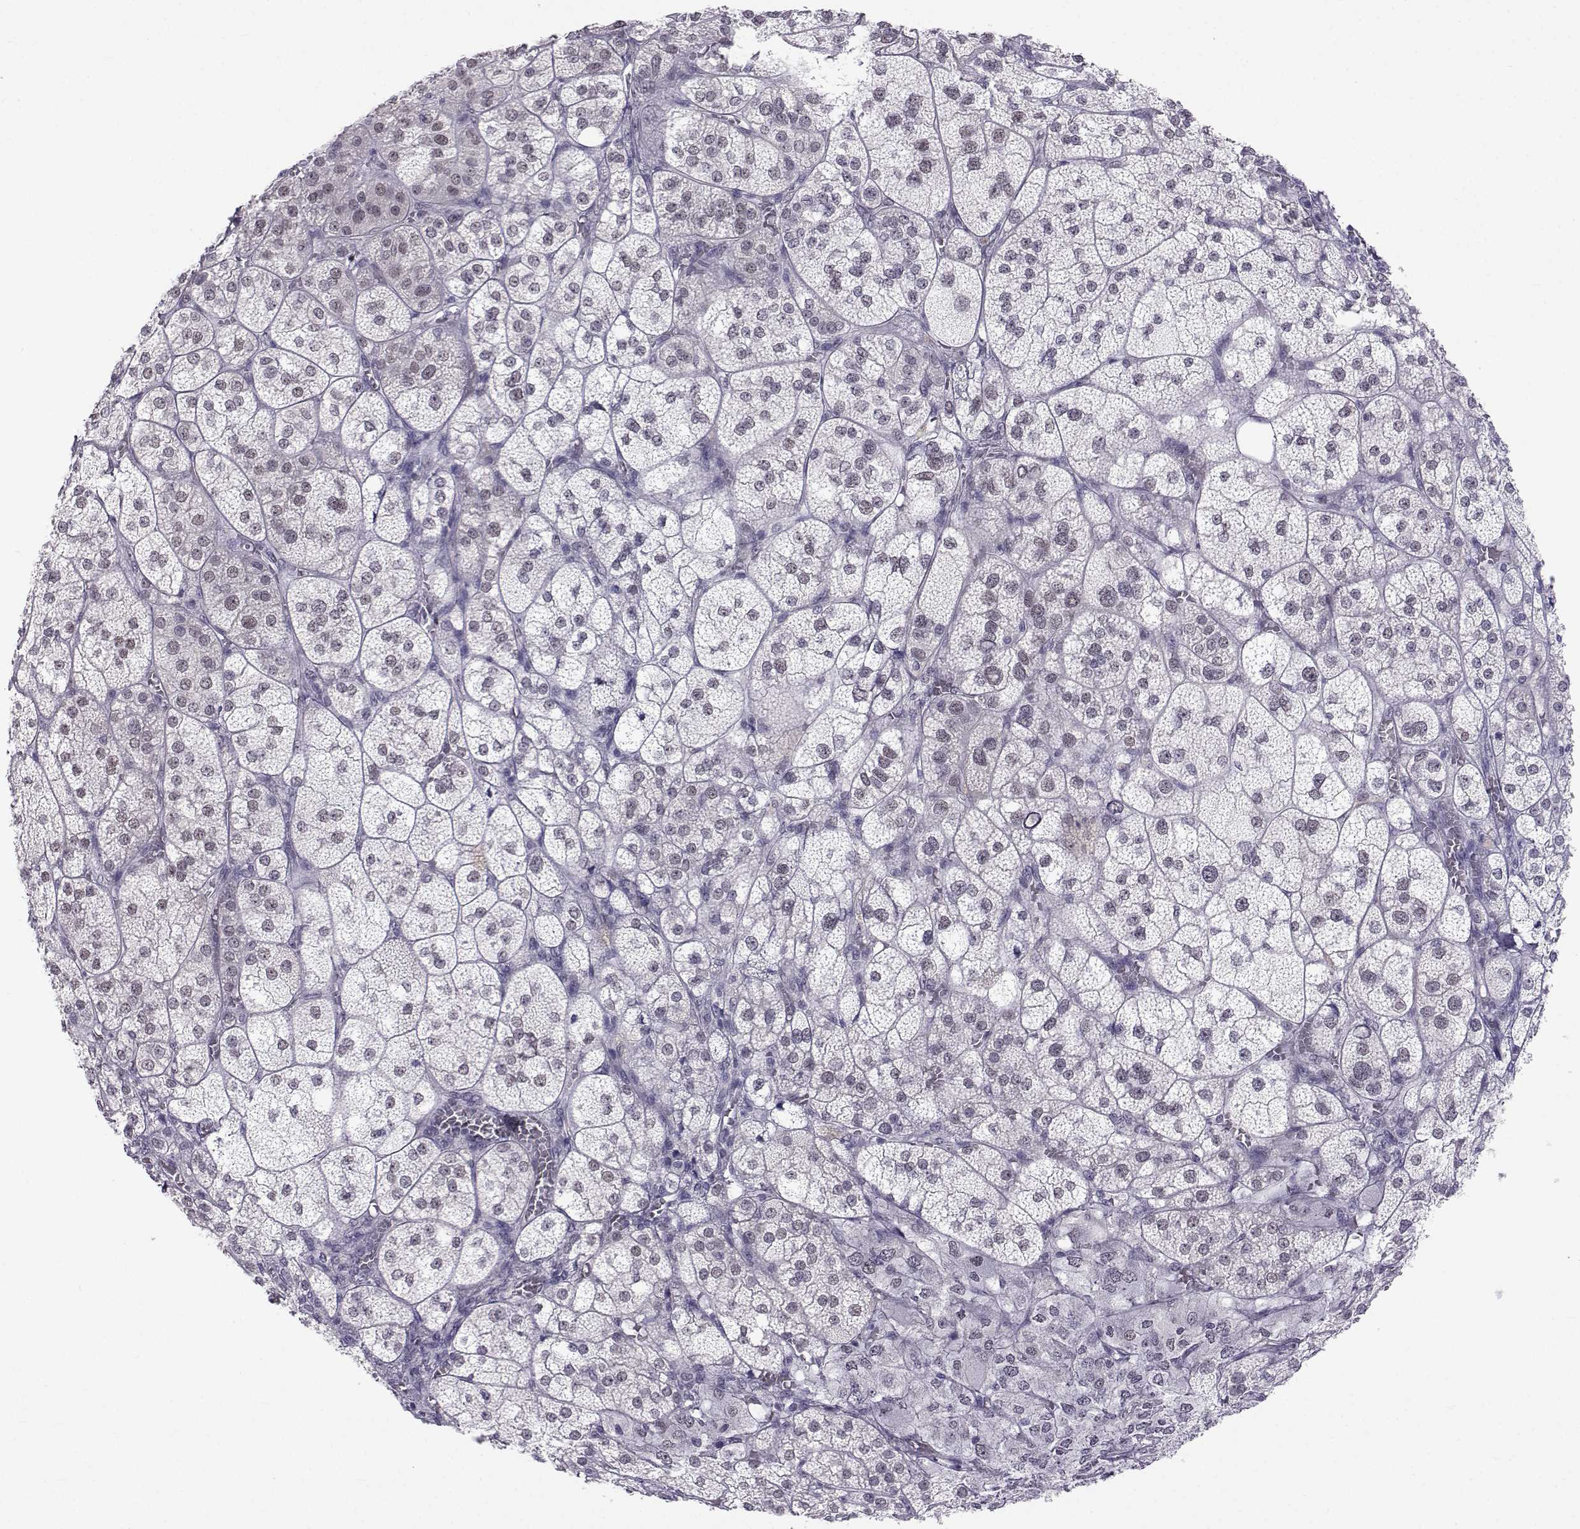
{"staining": {"intensity": "weak", "quantity": "<25%", "location": "nuclear"}, "tissue": "adrenal gland", "cell_type": "Glandular cells", "image_type": "normal", "snomed": [{"axis": "morphology", "description": "Normal tissue, NOS"}, {"axis": "topography", "description": "Adrenal gland"}], "caption": "DAB (3,3'-diaminobenzidine) immunohistochemical staining of normal human adrenal gland demonstrates no significant positivity in glandular cells.", "gene": "MED26", "patient": {"sex": "female", "age": 60}}